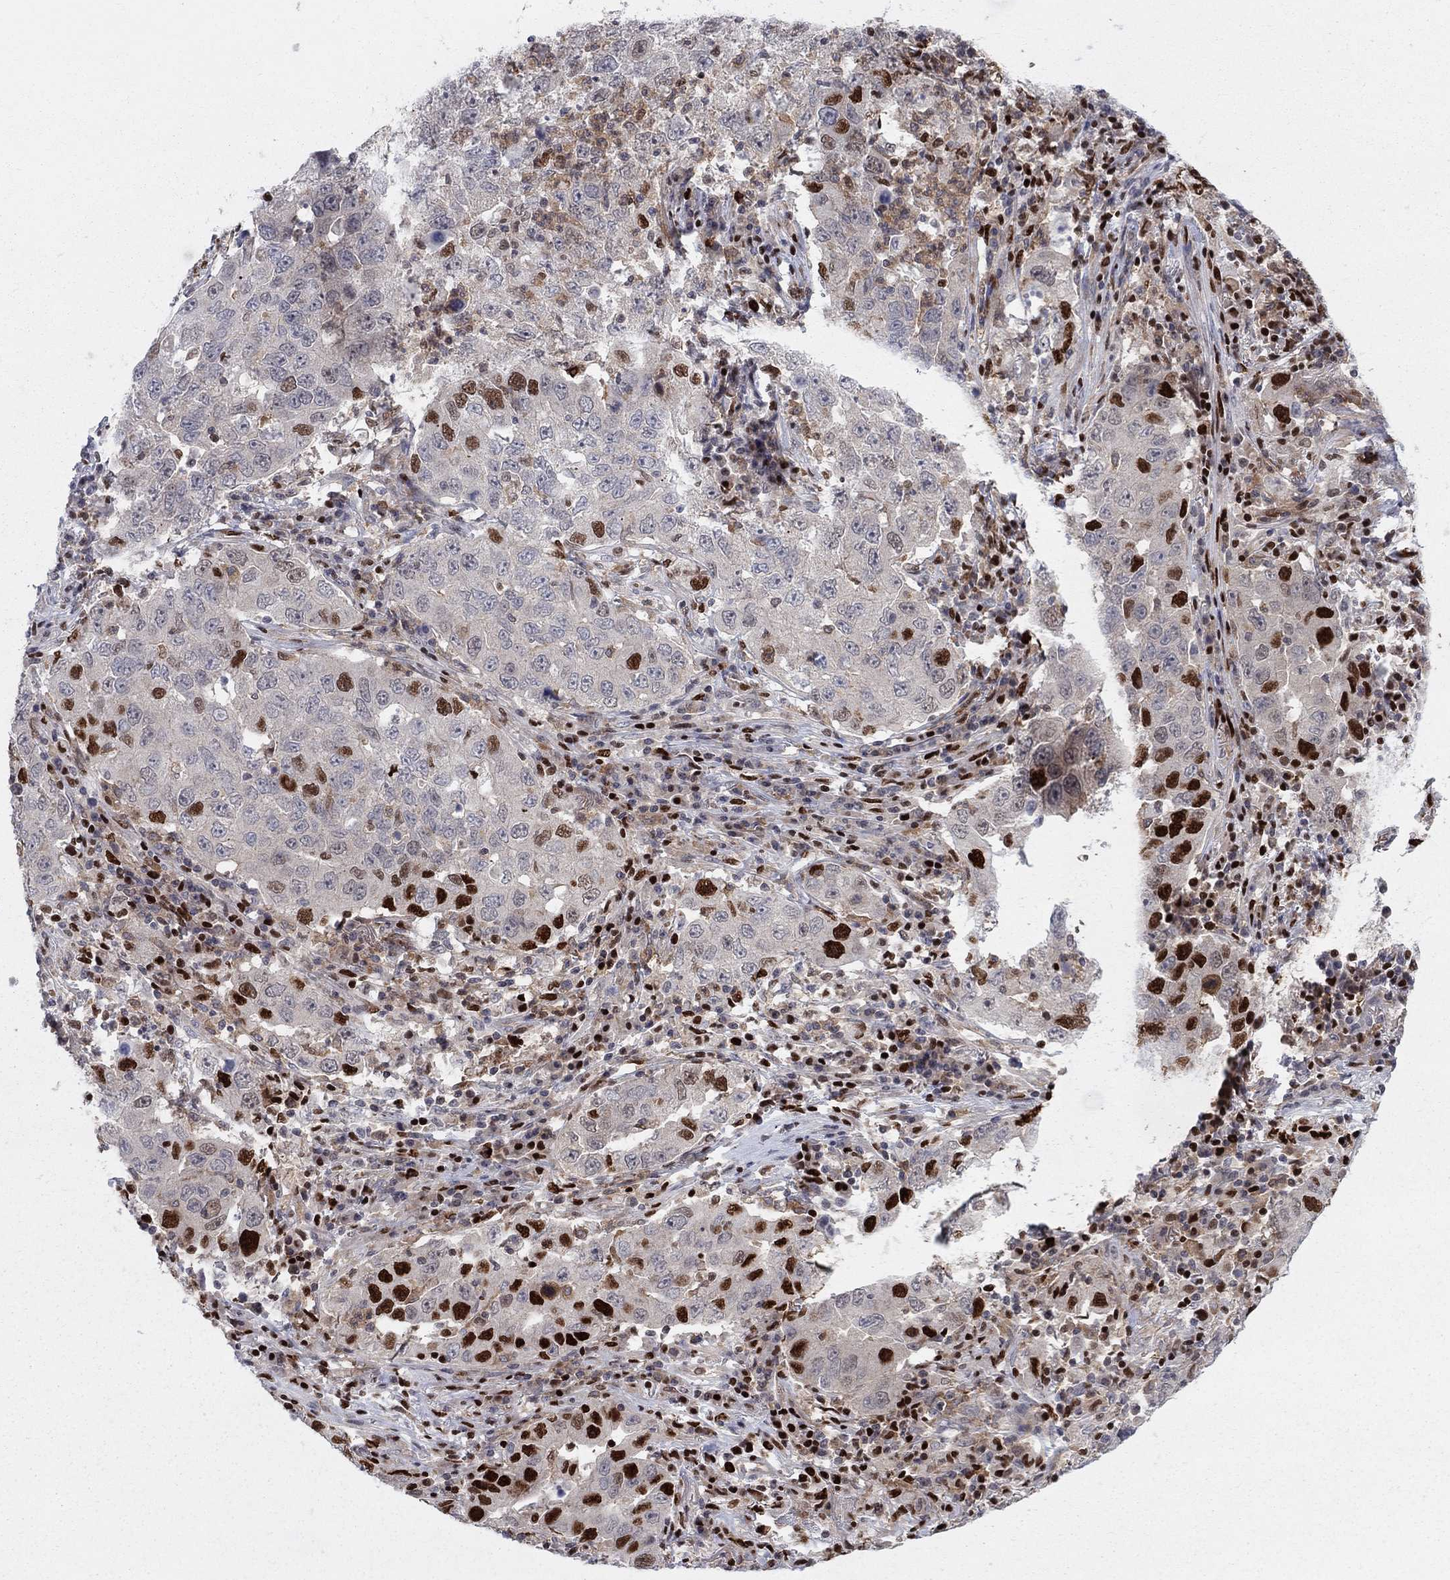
{"staining": {"intensity": "strong", "quantity": "<25%", "location": "nuclear"}, "tissue": "lung cancer", "cell_type": "Tumor cells", "image_type": "cancer", "snomed": [{"axis": "morphology", "description": "Adenocarcinoma, NOS"}, {"axis": "topography", "description": "Lung"}], "caption": "There is medium levels of strong nuclear expression in tumor cells of lung cancer (adenocarcinoma), as demonstrated by immunohistochemical staining (brown color).", "gene": "ZNHIT3", "patient": {"sex": "male", "age": 73}}